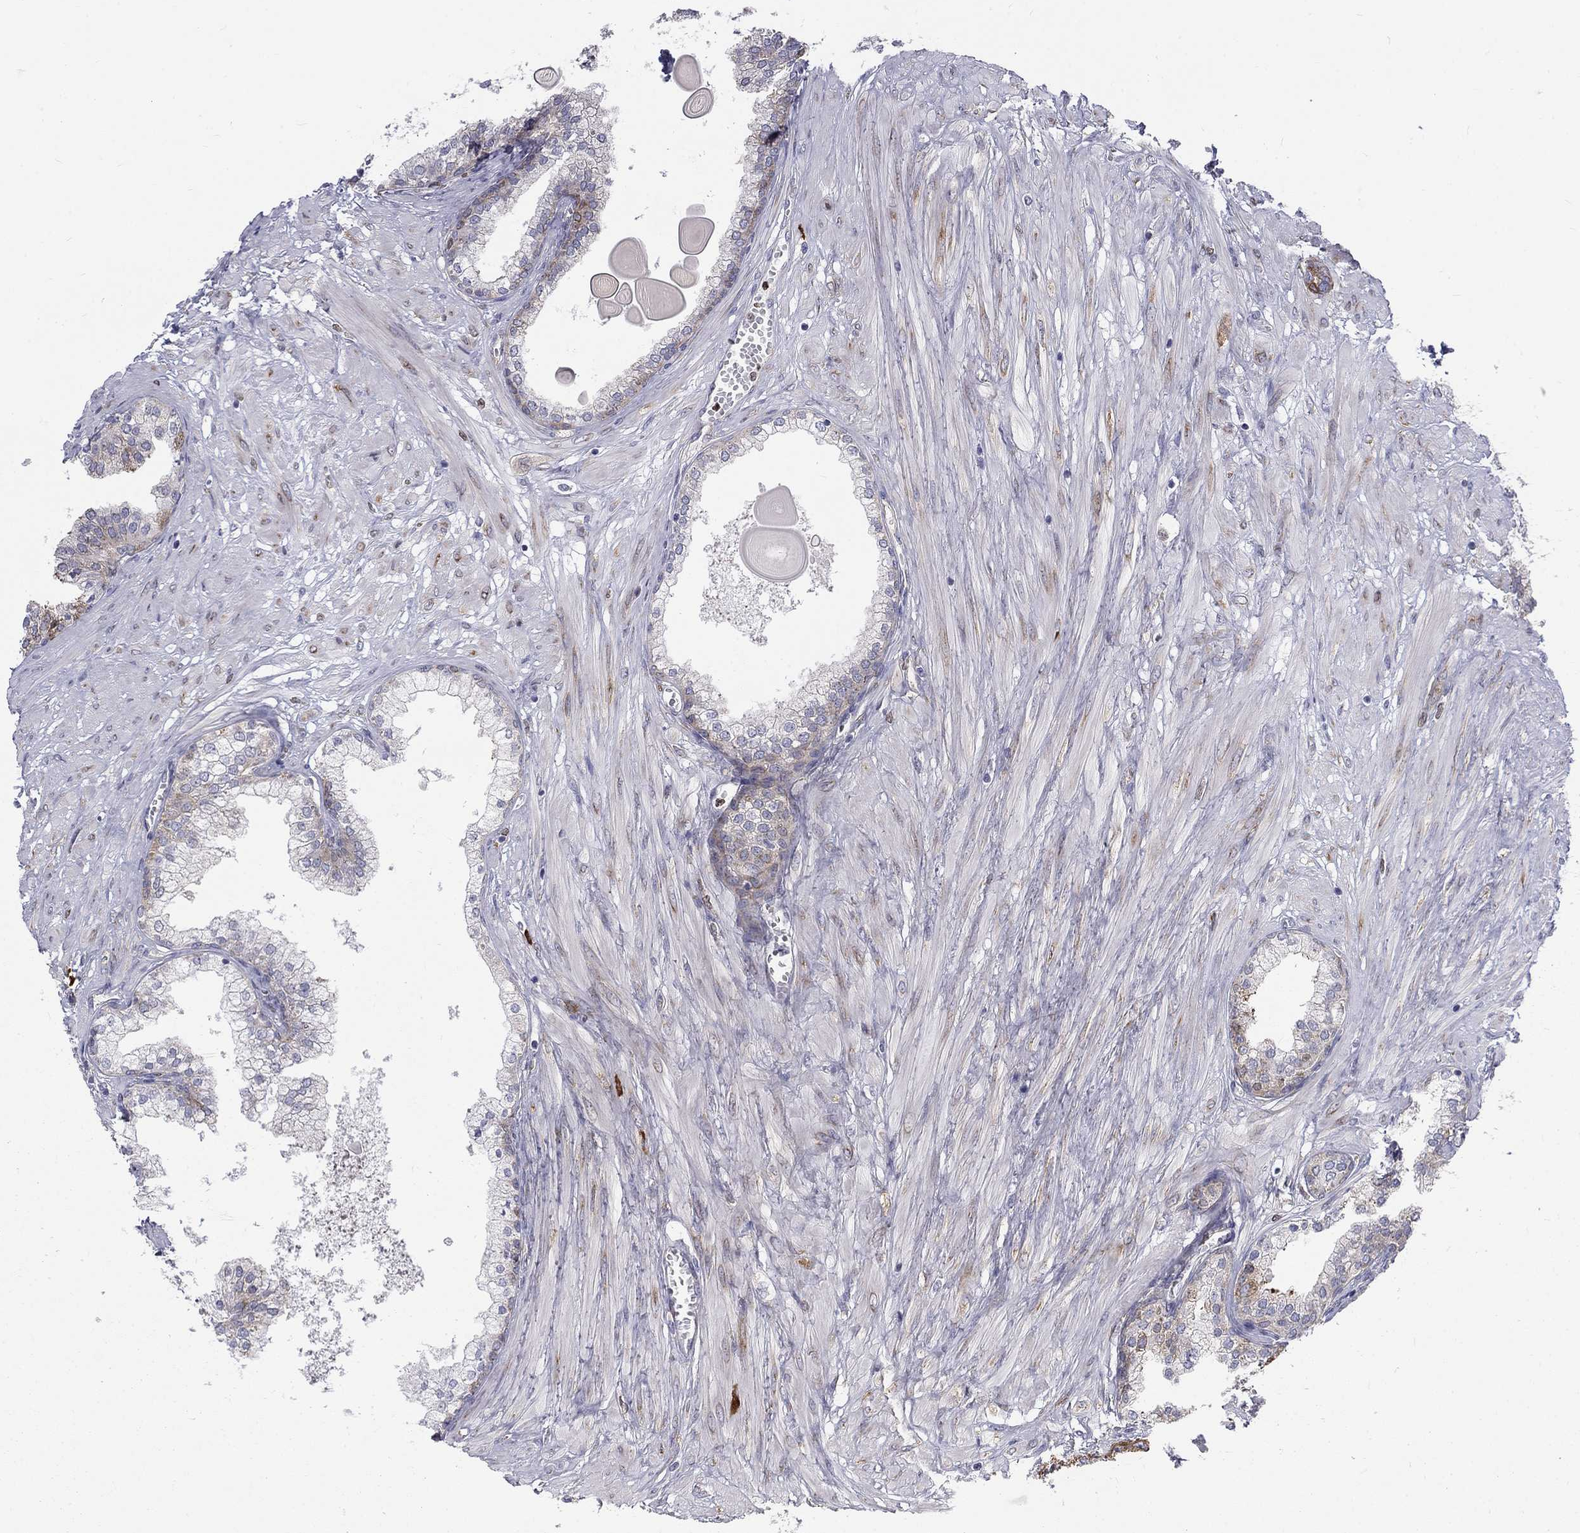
{"staining": {"intensity": "strong", "quantity": "25%-75%", "location": "cytoplasmic/membranous"}, "tissue": "prostate cancer", "cell_type": "Tumor cells", "image_type": "cancer", "snomed": [{"axis": "morphology", "description": "Adenocarcinoma, NOS"}, {"axis": "topography", "description": "Prostate"}], "caption": "A high amount of strong cytoplasmic/membranous expression is seen in approximately 25%-75% of tumor cells in prostate adenocarcinoma tissue.", "gene": "PABPC4", "patient": {"sex": "male", "age": 67}}